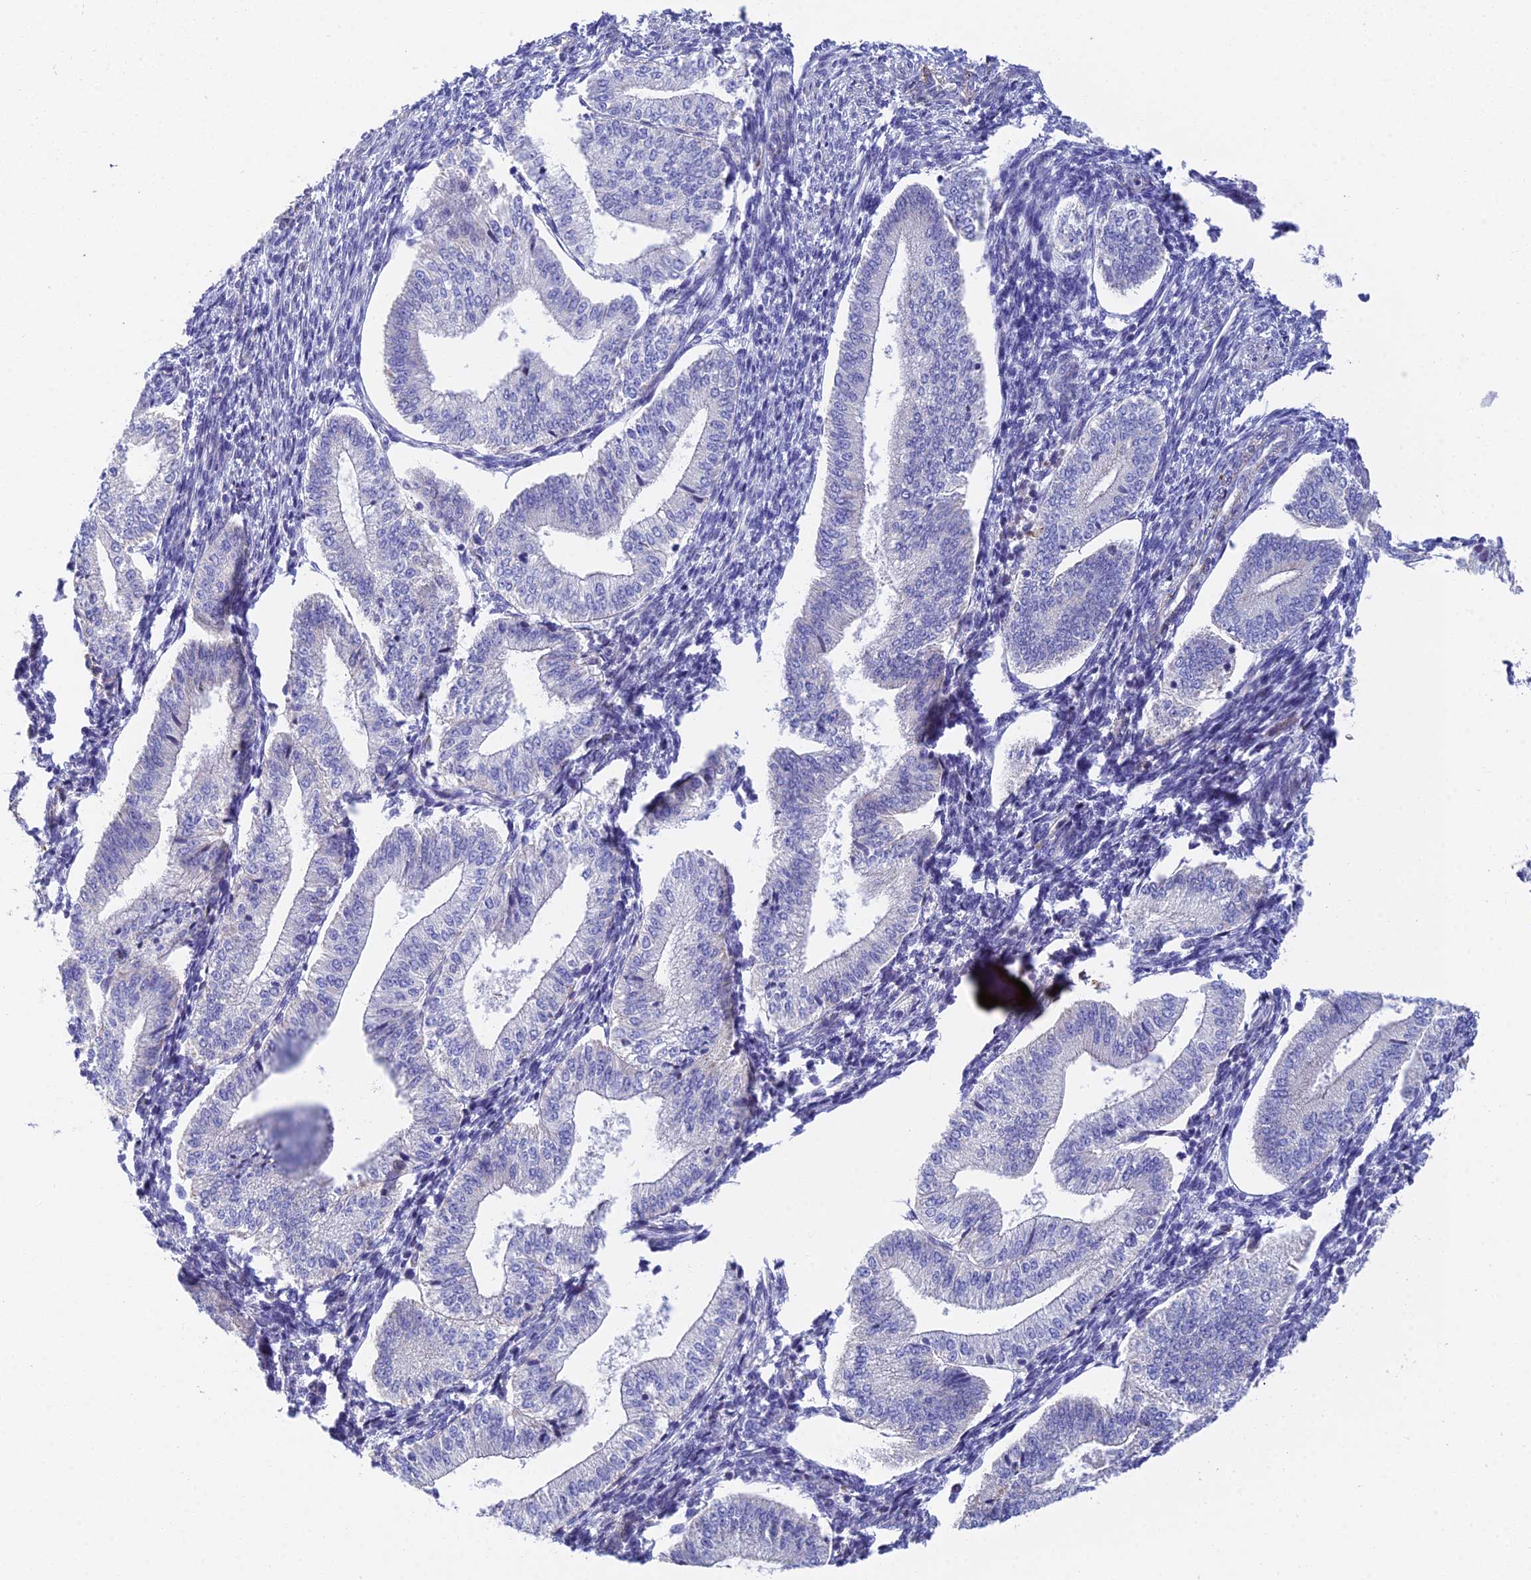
{"staining": {"intensity": "negative", "quantity": "none", "location": "none"}, "tissue": "endometrium", "cell_type": "Cells in endometrial stroma", "image_type": "normal", "snomed": [{"axis": "morphology", "description": "Normal tissue, NOS"}, {"axis": "topography", "description": "Endometrium"}], "caption": "High magnification brightfield microscopy of unremarkable endometrium stained with DAB (brown) and counterstained with hematoxylin (blue): cells in endometrial stroma show no significant expression.", "gene": "CSPG4", "patient": {"sex": "female", "age": 34}}